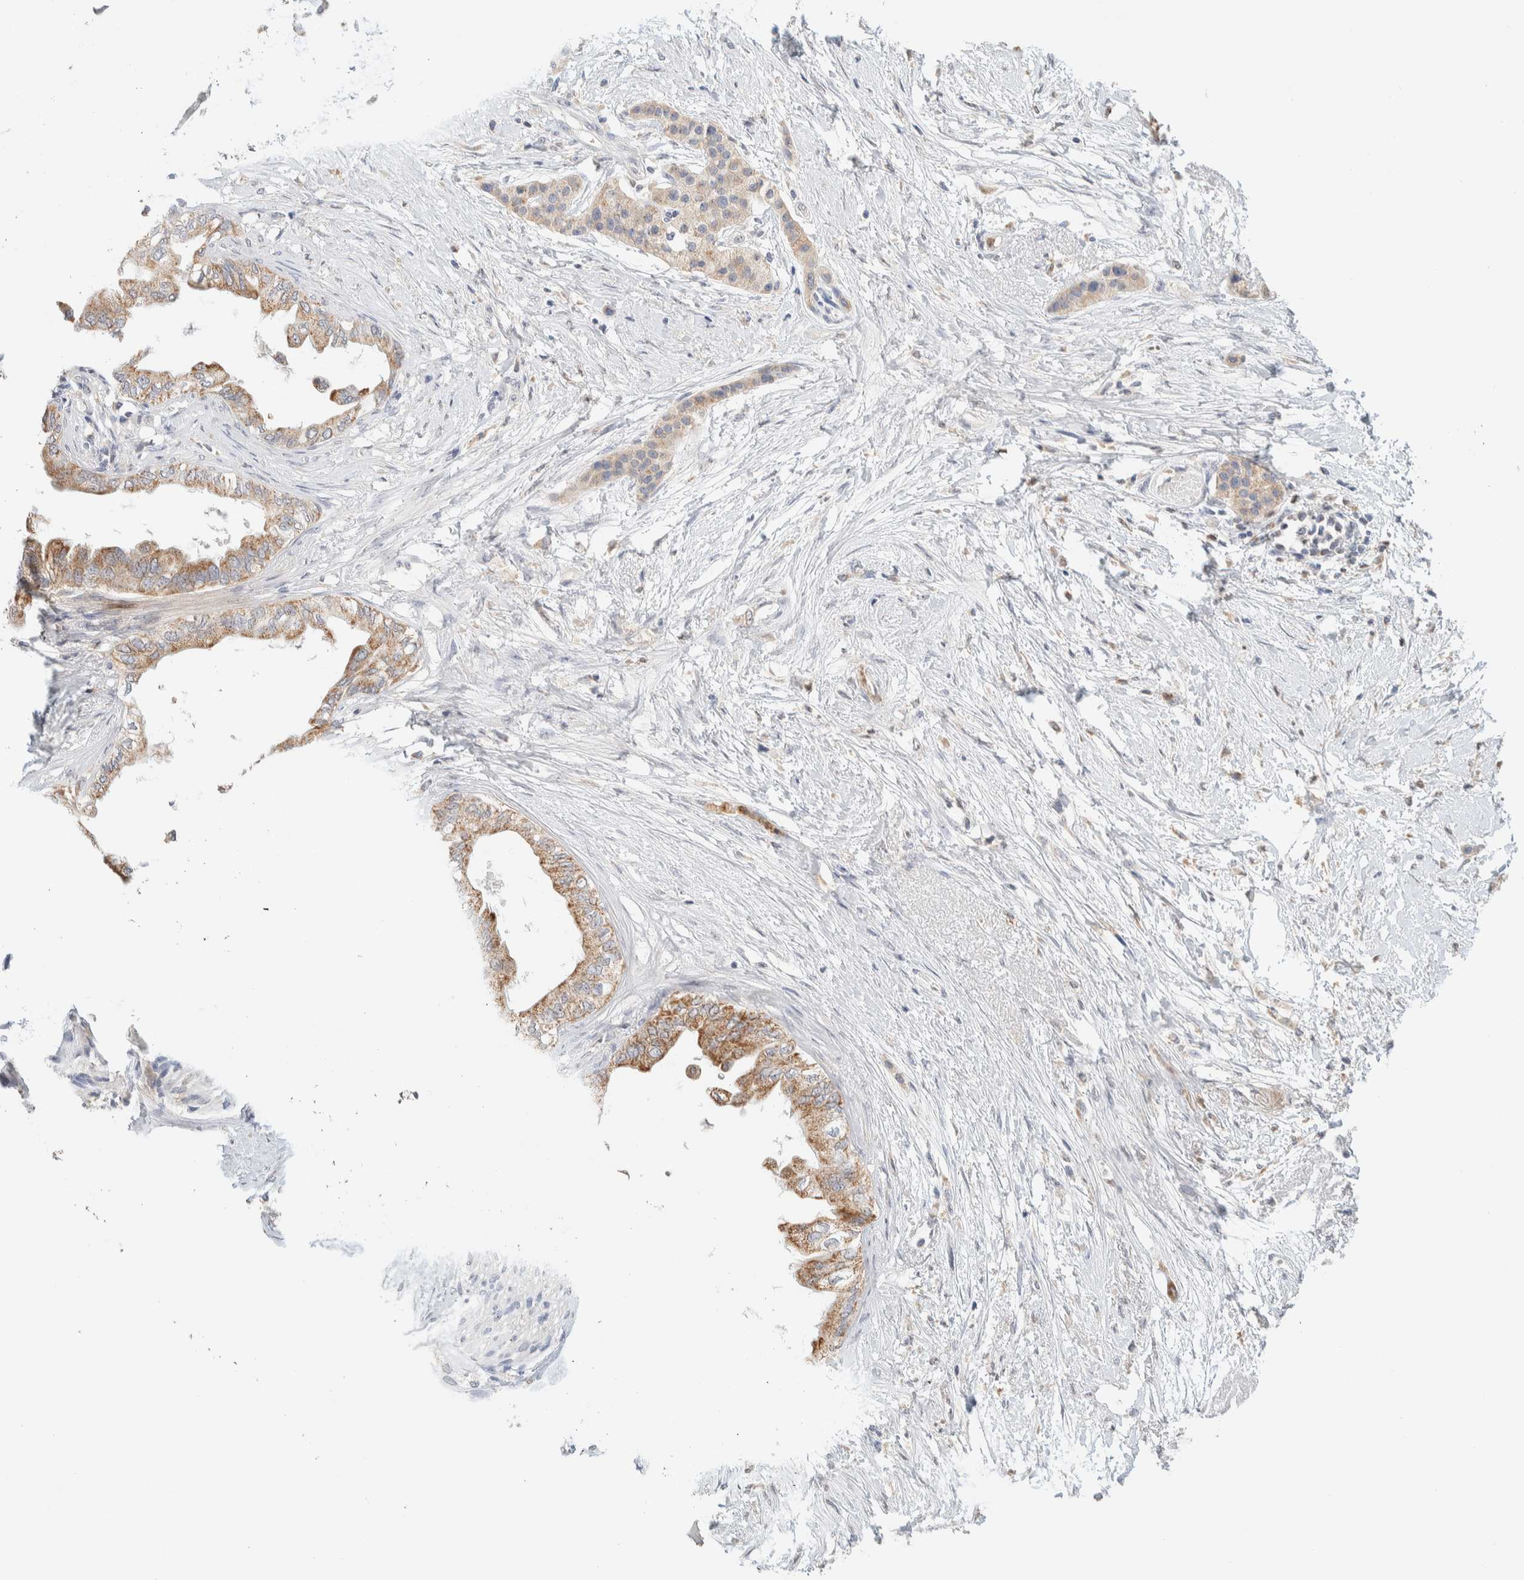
{"staining": {"intensity": "moderate", "quantity": ">75%", "location": "cytoplasmic/membranous"}, "tissue": "pancreatic cancer", "cell_type": "Tumor cells", "image_type": "cancer", "snomed": [{"axis": "morphology", "description": "Normal tissue, NOS"}, {"axis": "morphology", "description": "Adenocarcinoma, NOS"}, {"axis": "topography", "description": "Pancreas"}, {"axis": "topography", "description": "Duodenum"}], "caption": "Pancreatic cancer stained with a brown dye exhibits moderate cytoplasmic/membranous positive expression in about >75% of tumor cells.", "gene": "HDHD3", "patient": {"sex": "female", "age": 60}}